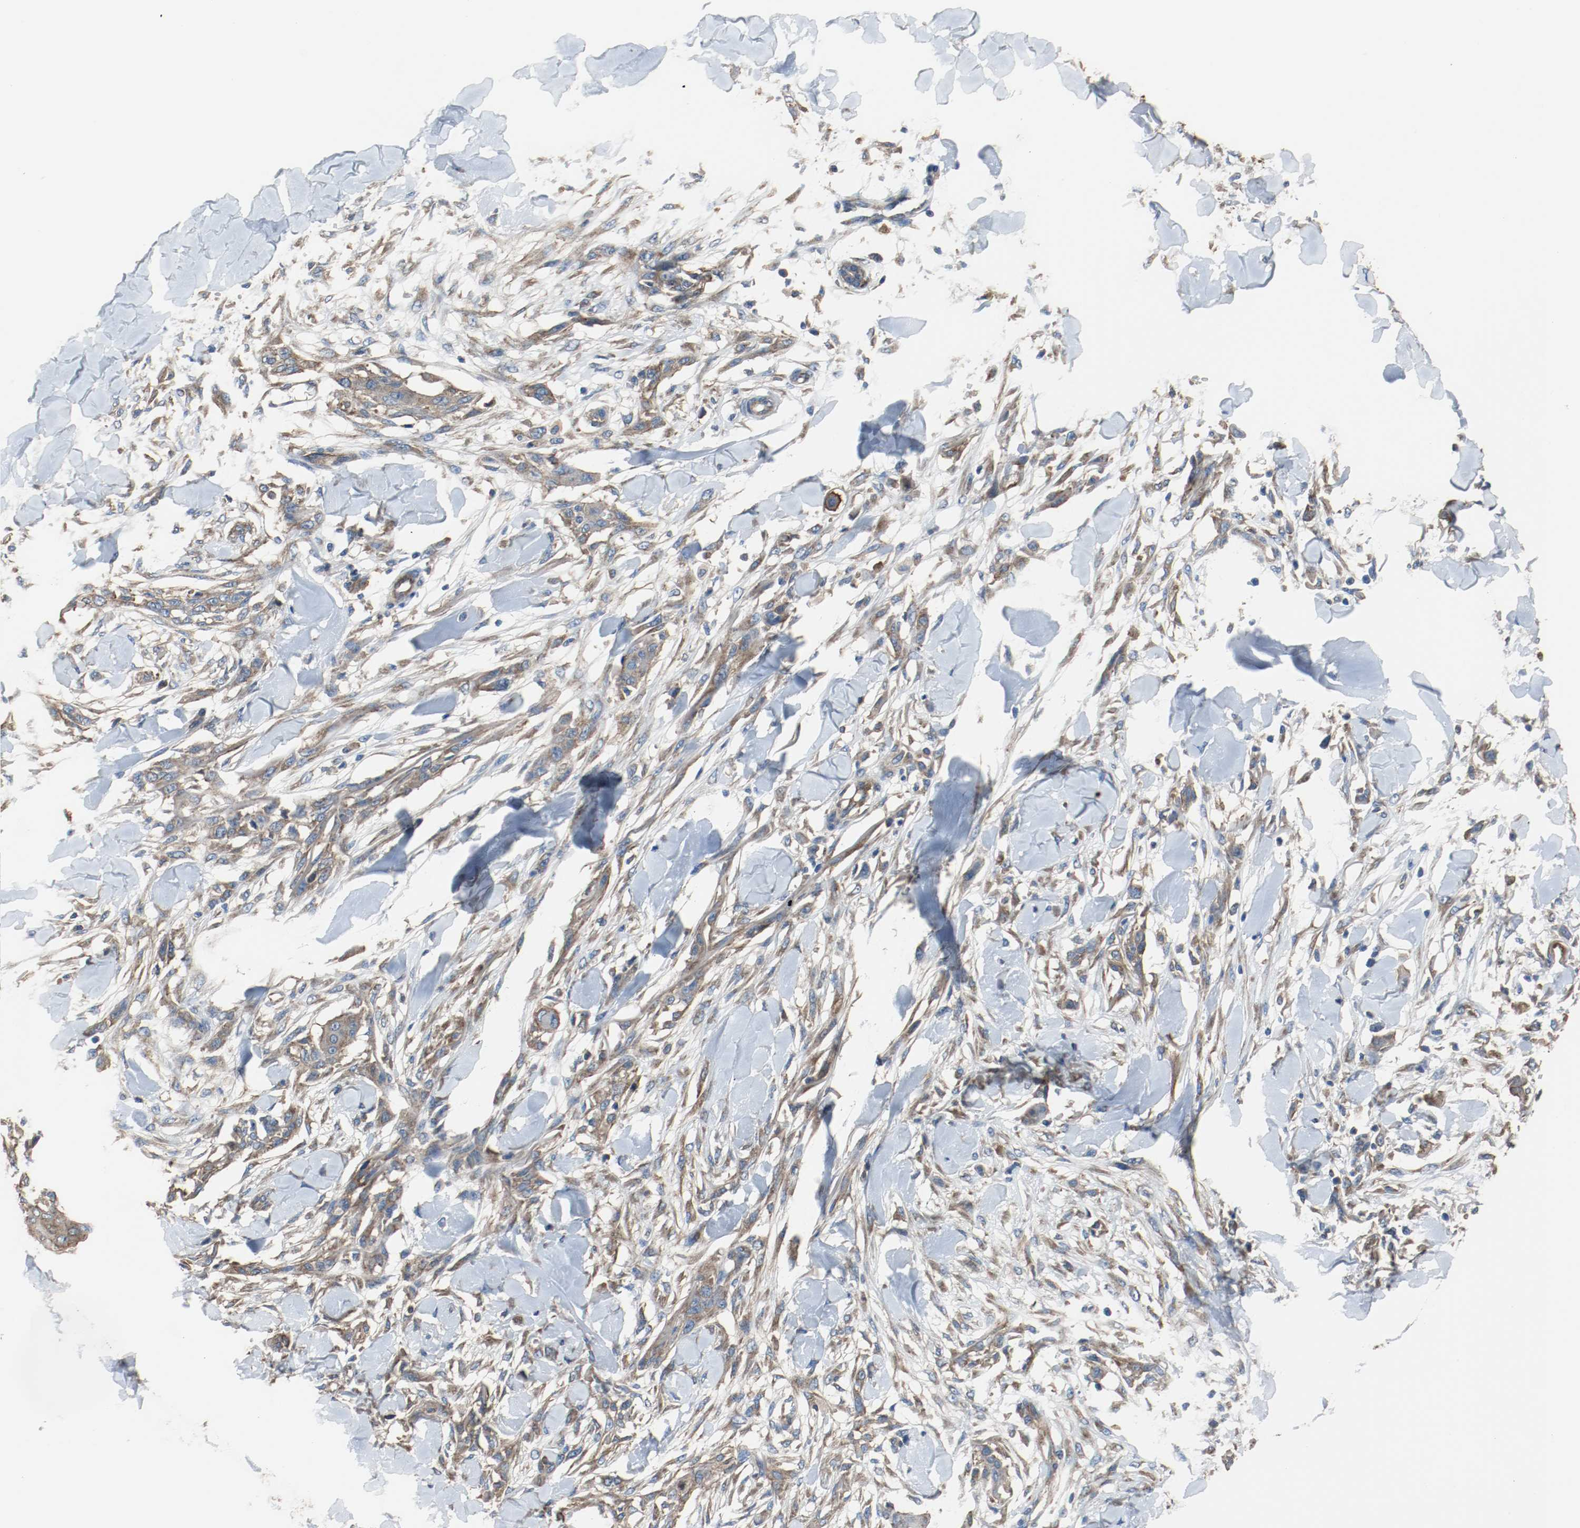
{"staining": {"intensity": "weak", "quantity": ">75%", "location": "cytoplasmic/membranous"}, "tissue": "skin cancer", "cell_type": "Tumor cells", "image_type": "cancer", "snomed": [{"axis": "morphology", "description": "Normal tissue, NOS"}, {"axis": "morphology", "description": "Squamous cell carcinoma, NOS"}, {"axis": "topography", "description": "Skin"}], "caption": "A photomicrograph of human skin squamous cell carcinoma stained for a protein reveals weak cytoplasmic/membranous brown staining in tumor cells. (Brightfield microscopy of DAB IHC at high magnification).", "gene": "TUBA3D", "patient": {"sex": "female", "age": 59}}